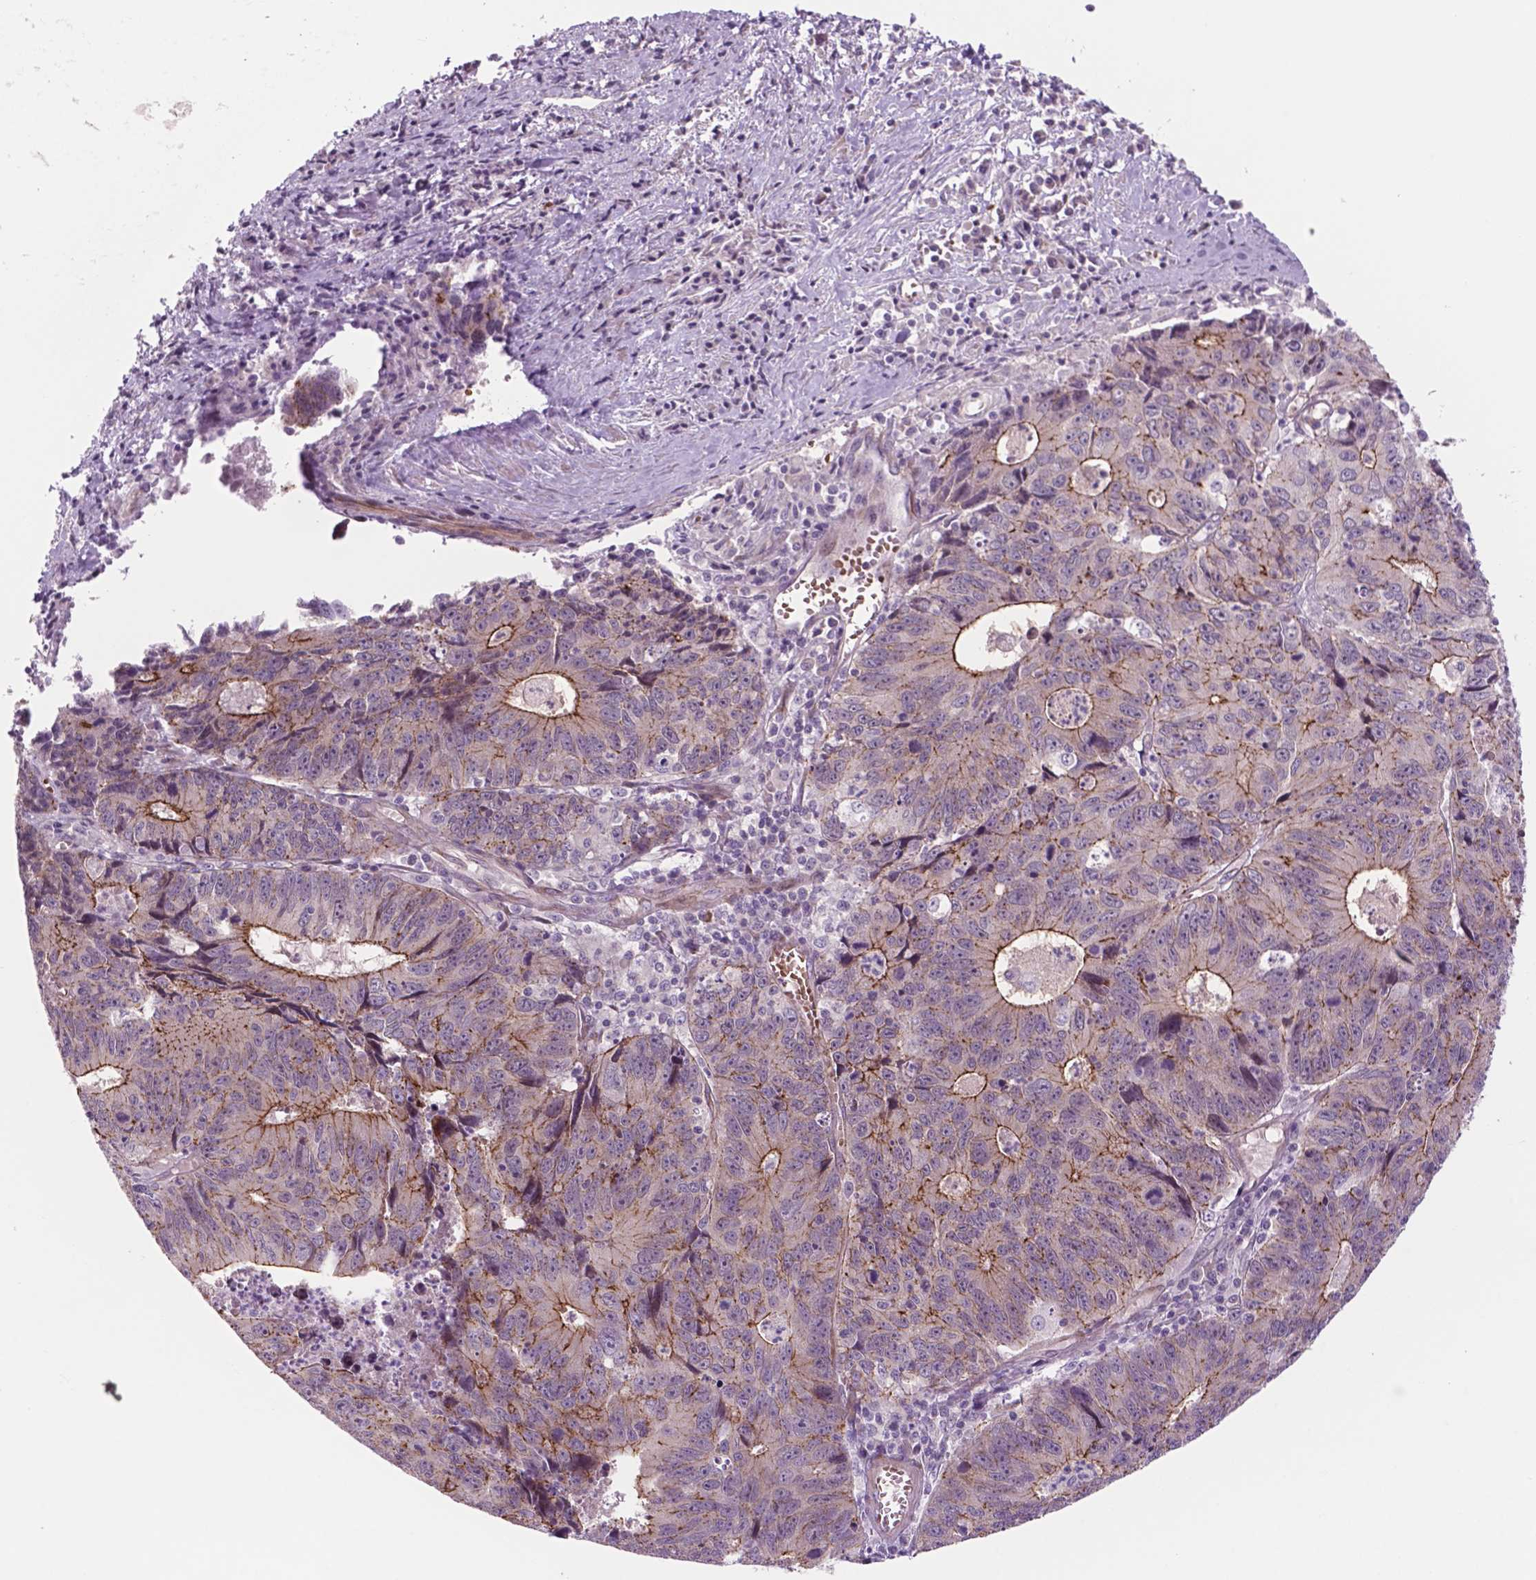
{"staining": {"intensity": "moderate", "quantity": ">75%", "location": "cytoplasmic/membranous"}, "tissue": "liver cancer", "cell_type": "Tumor cells", "image_type": "cancer", "snomed": [{"axis": "morphology", "description": "Cholangiocarcinoma"}, {"axis": "topography", "description": "Liver"}], "caption": "An image of human cholangiocarcinoma (liver) stained for a protein reveals moderate cytoplasmic/membranous brown staining in tumor cells.", "gene": "RND3", "patient": {"sex": "male", "age": 65}}